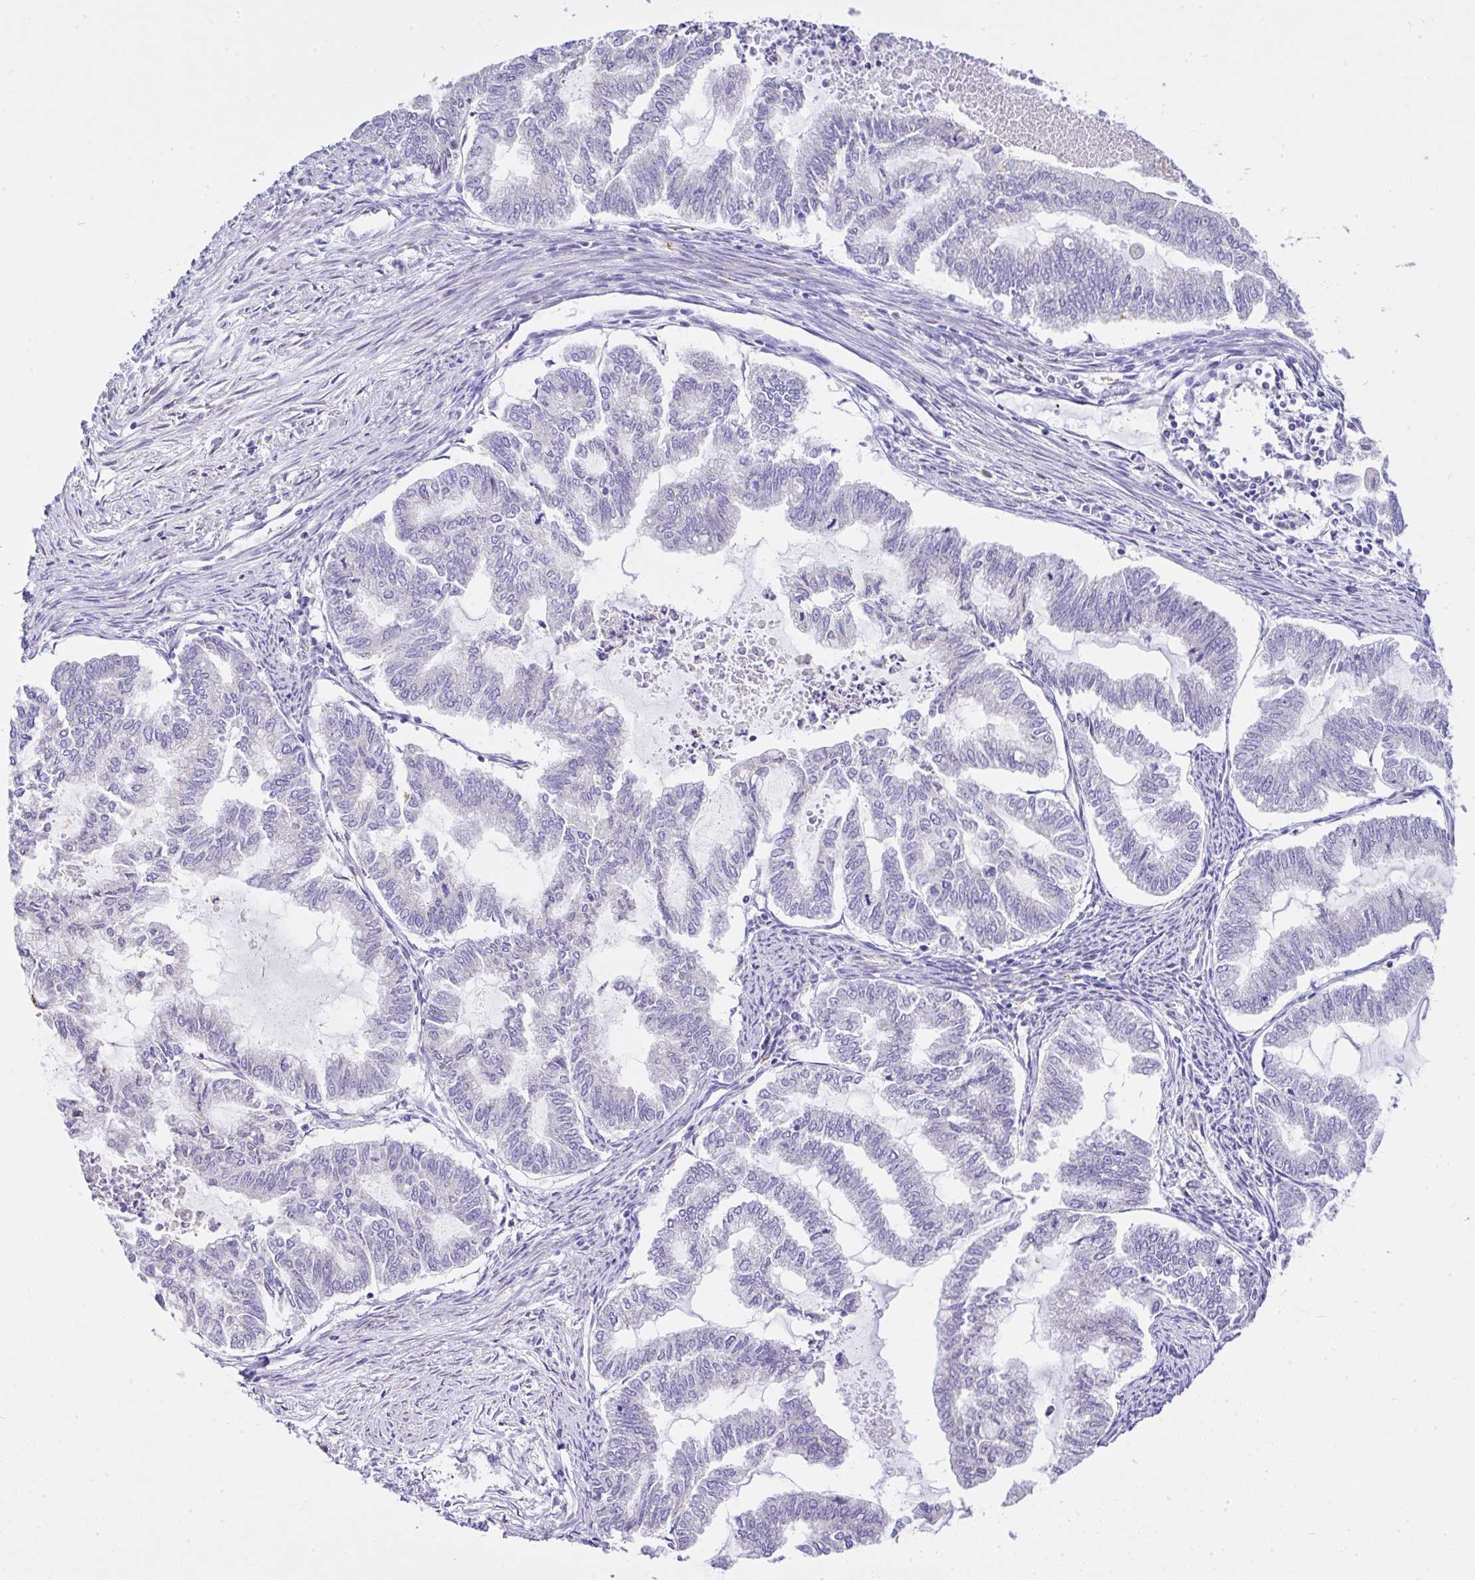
{"staining": {"intensity": "negative", "quantity": "none", "location": "none"}, "tissue": "endometrial cancer", "cell_type": "Tumor cells", "image_type": "cancer", "snomed": [{"axis": "morphology", "description": "Adenocarcinoma, NOS"}, {"axis": "topography", "description": "Endometrium"}], "caption": "Adenocarcinoma (endometrial) was stained to show a protein in brown. There is no significant positivity in tumor cells.", "gene": "CCDC142", "patient": {"sex": "female", "age": 79}}